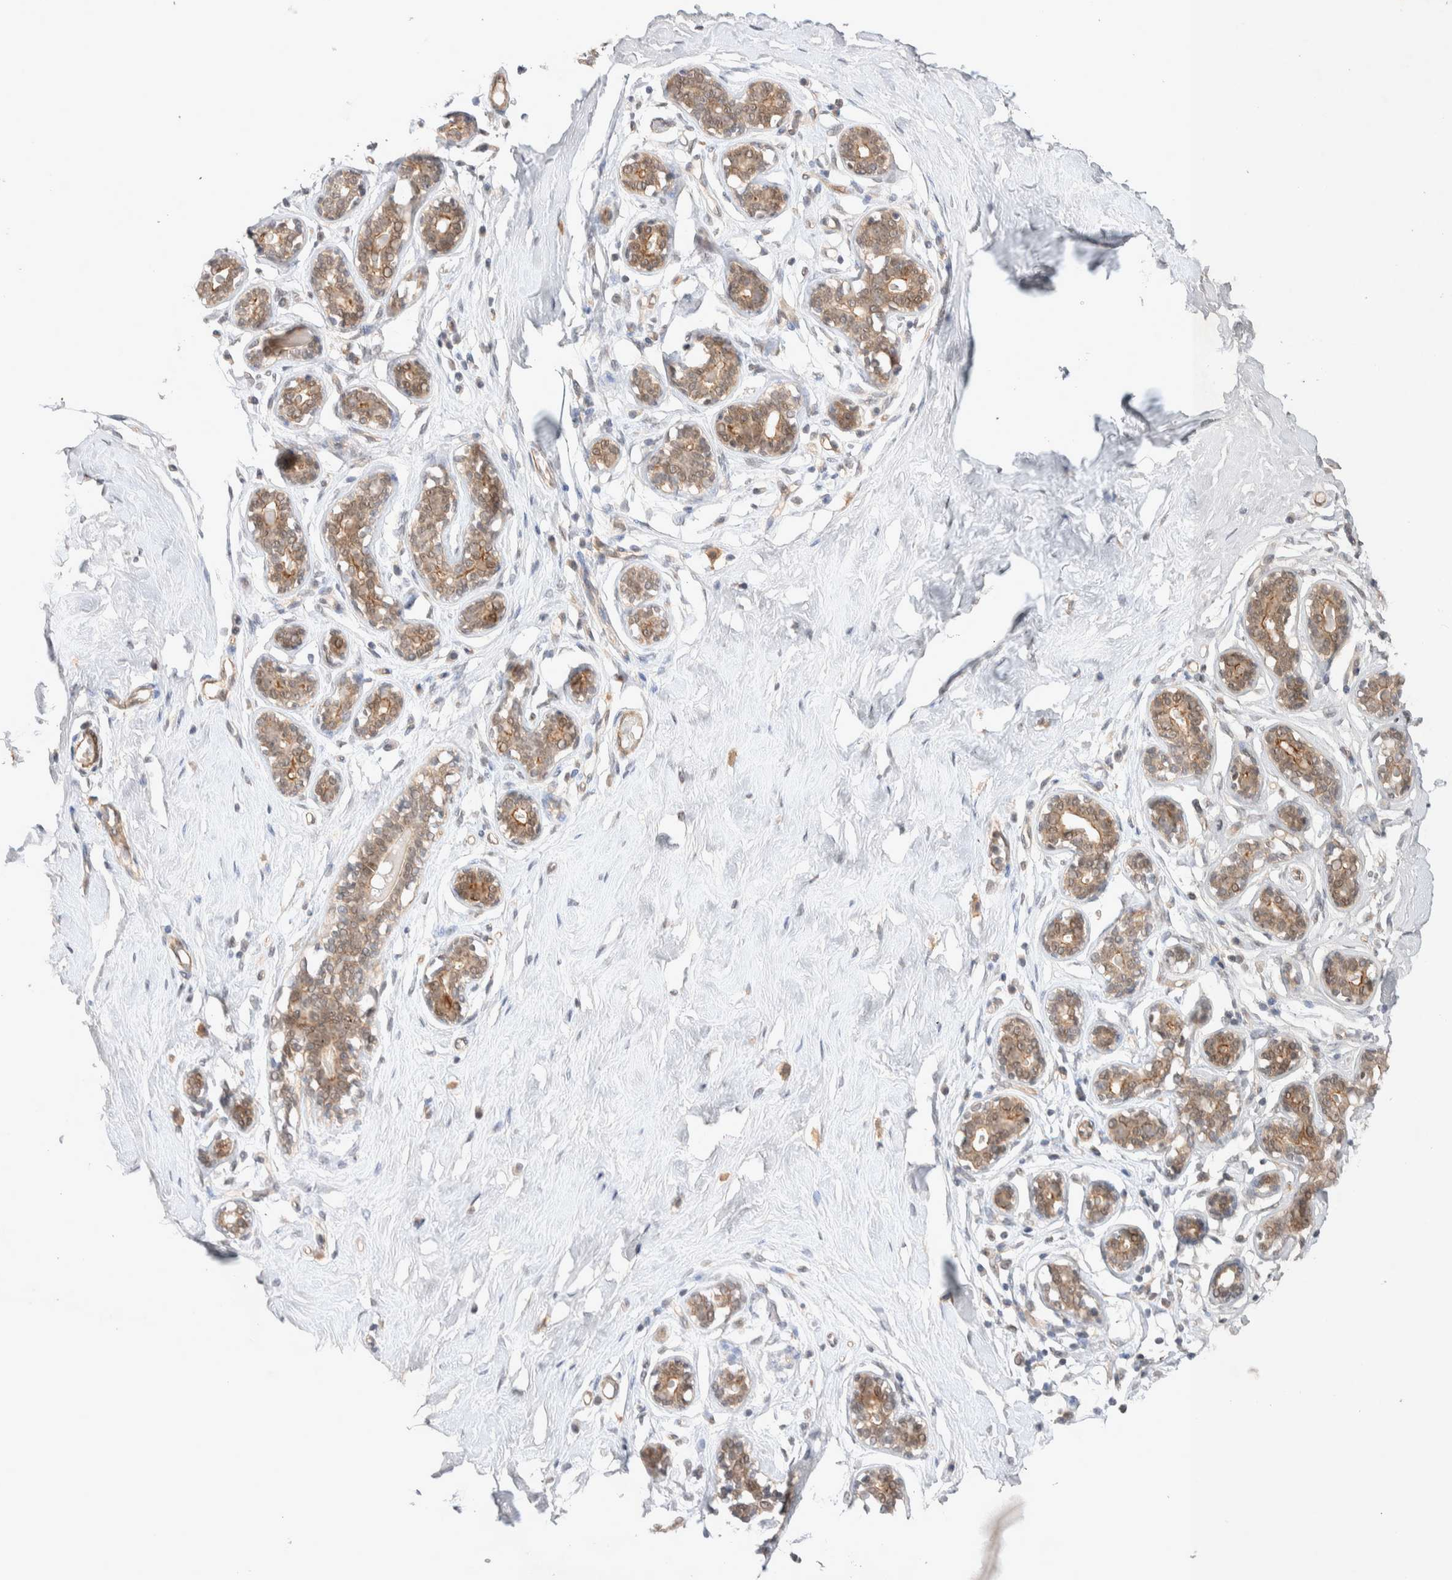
{"staining": {"intensity": "negative", "quantity": "none", "location": "none"}, "tissue": "breast", "cell_type": "Adipocytes", "image_type": "normal", "snomed": [{"axis": "morphology", "description": "Normal tissue, NOS"}, {"axis": "topography", "description": "Breast"}], "caption": "Human breast stained for a protein using IHC shows no positivity in adipocytes.", "gene": "ZNF704", "patient": {"sex": "female", "age": 23}}